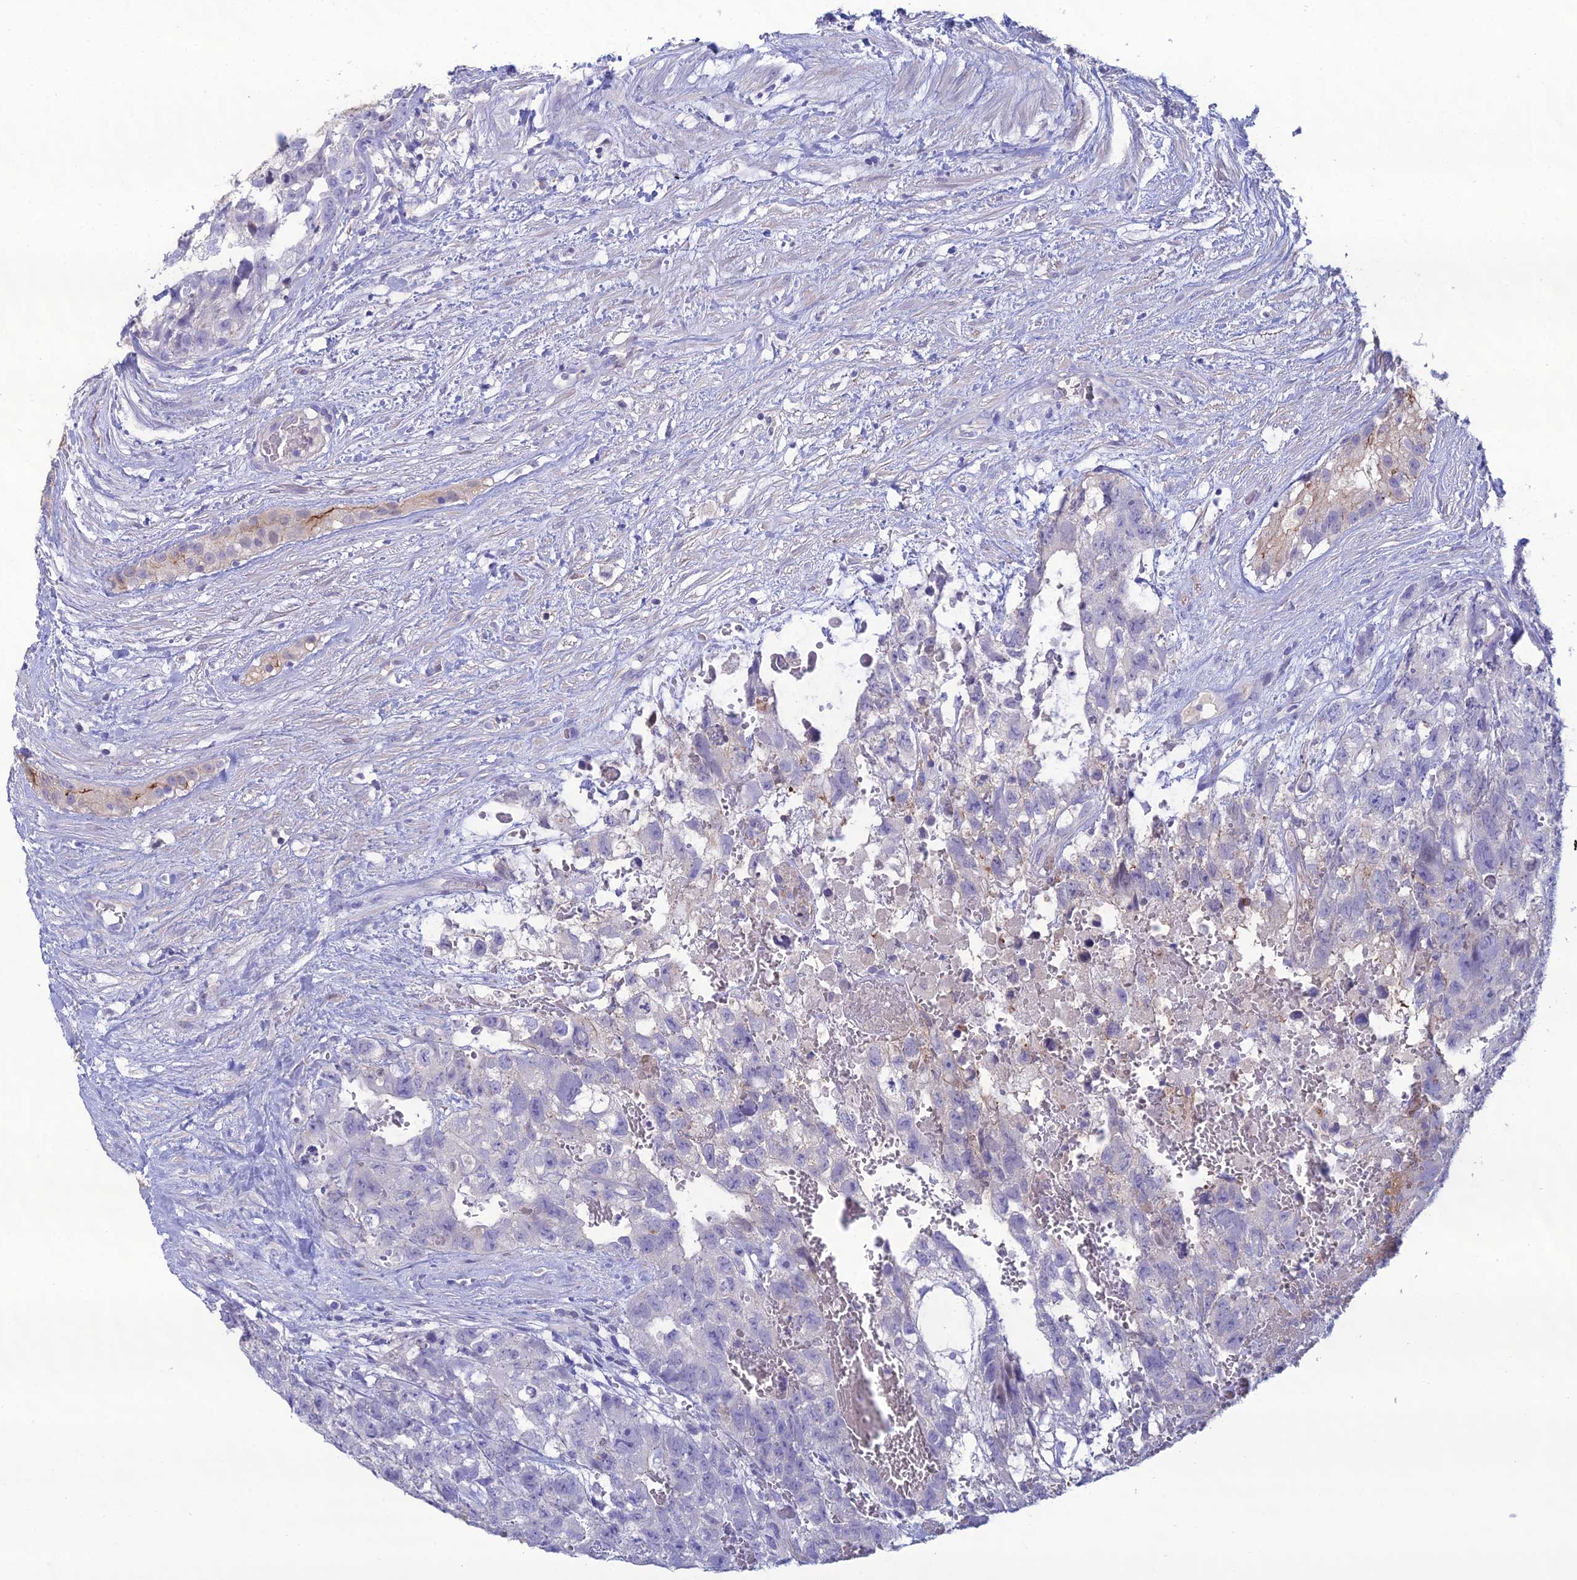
{"staining": {"intensity": "moderate", "quantity": "<25%", "location": "cytoplasmic/membranous"}, "tissue": "testis cancer", "cell_type": "Tumor cells", "image_type": "cancer", "snomed": [{"axis": "morphology", "description": "Carcinoma, Embryonal, NOS"}, {"axis": "topography", "description": "Testis"}], "caption": "Immunohistochemical staining of testis cancer (embryonal carcinoma) reveals low levels of moderate cytoplasmic/membranous positivity in about <25% of tumor cells.", "gene": "CRB2", "patient": {"sex": "male", "age": 26}}